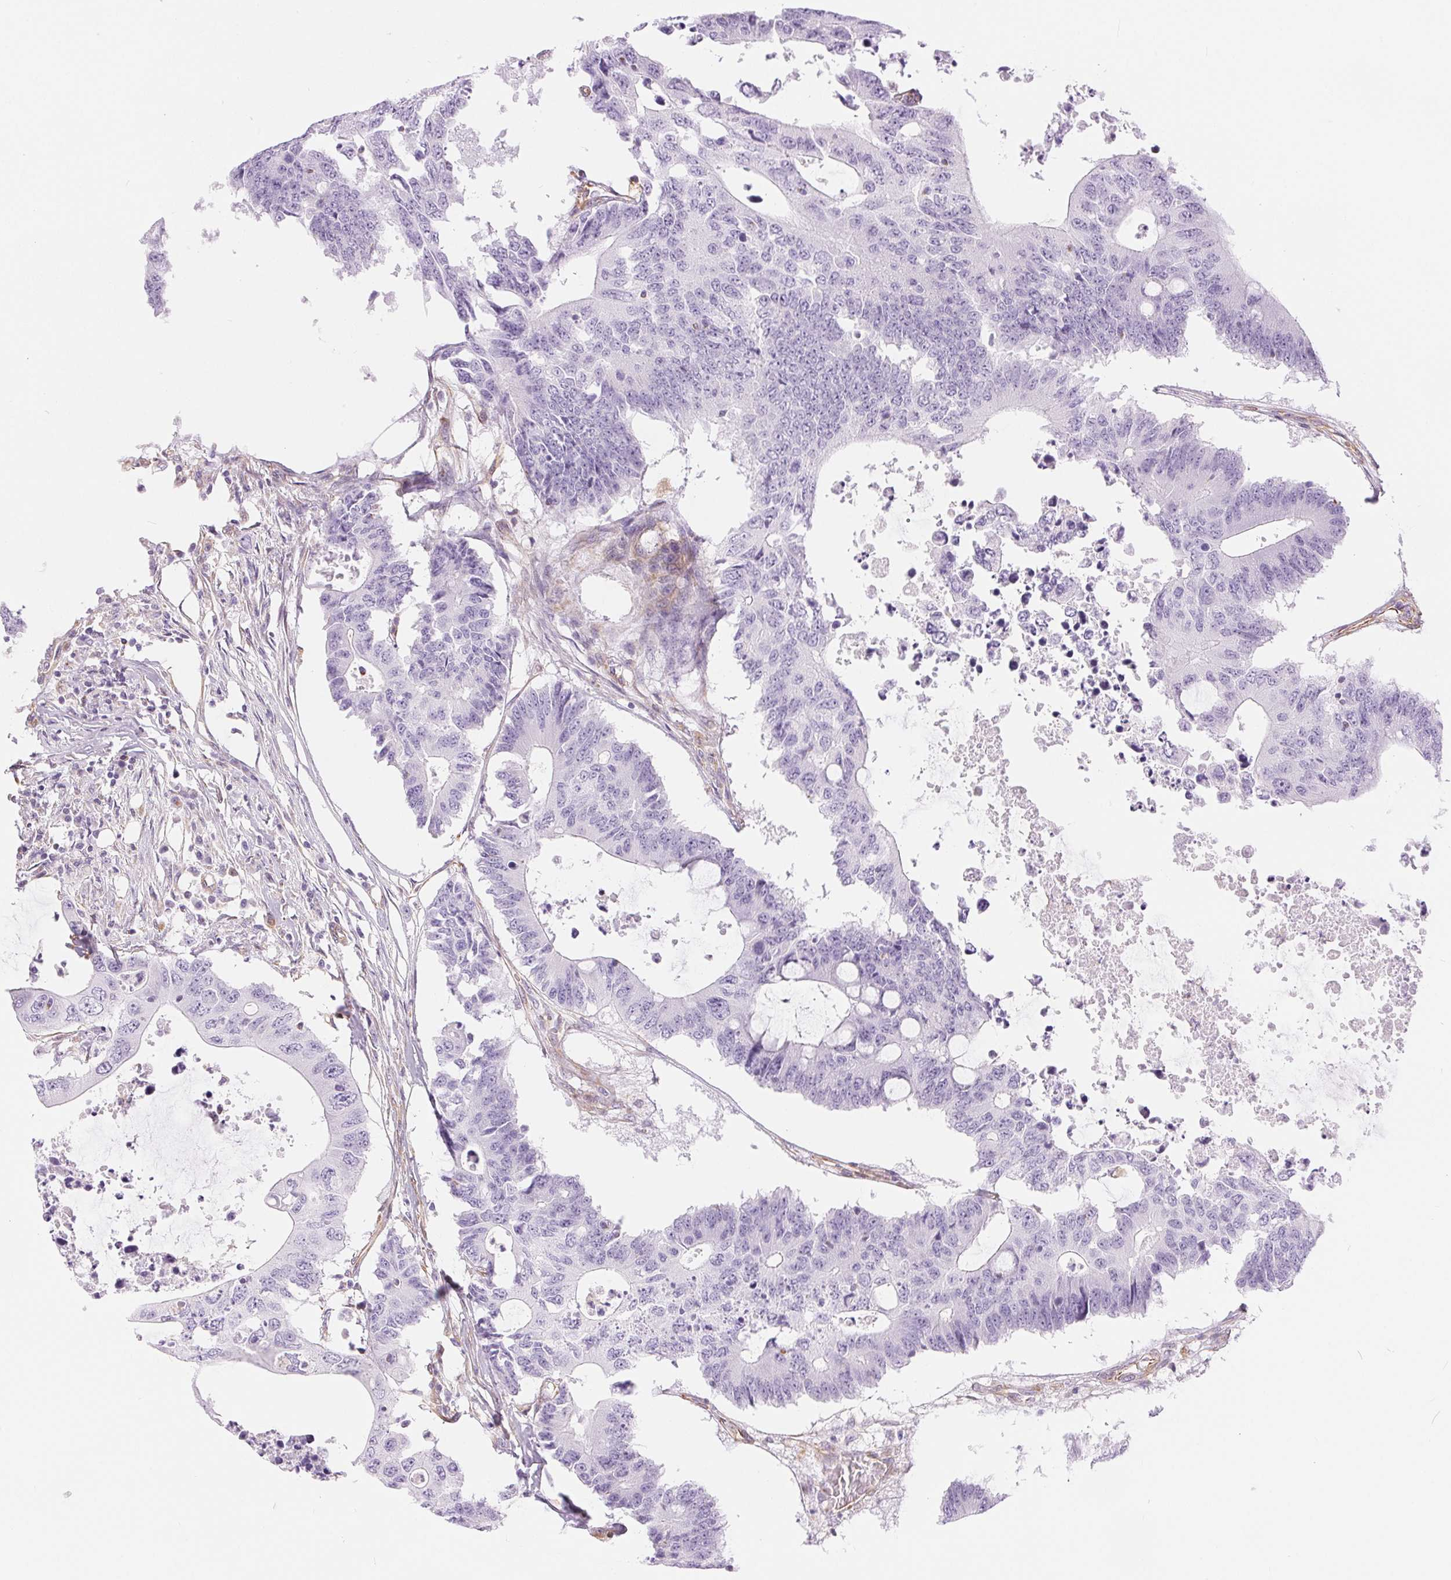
{"staining": {"intensity": "negative", "quantity": "none", "location": "none"}, "tissue": "colorectal cancer", "cell_type": "Tumor cells", "image_type": "cancer", "snomed": [{"axis": "morphology", "description": "Adenocarcinoma, NOS"}, {"axis": "topography", "description": "Colon"}], "caption": "Immunohistochemical staining of colorectal cancer (adenocarcinoma) reveals no significant expression in tumor cells.", "gene": "GFAP", "patient": {"sex": "male", "age": 71}}